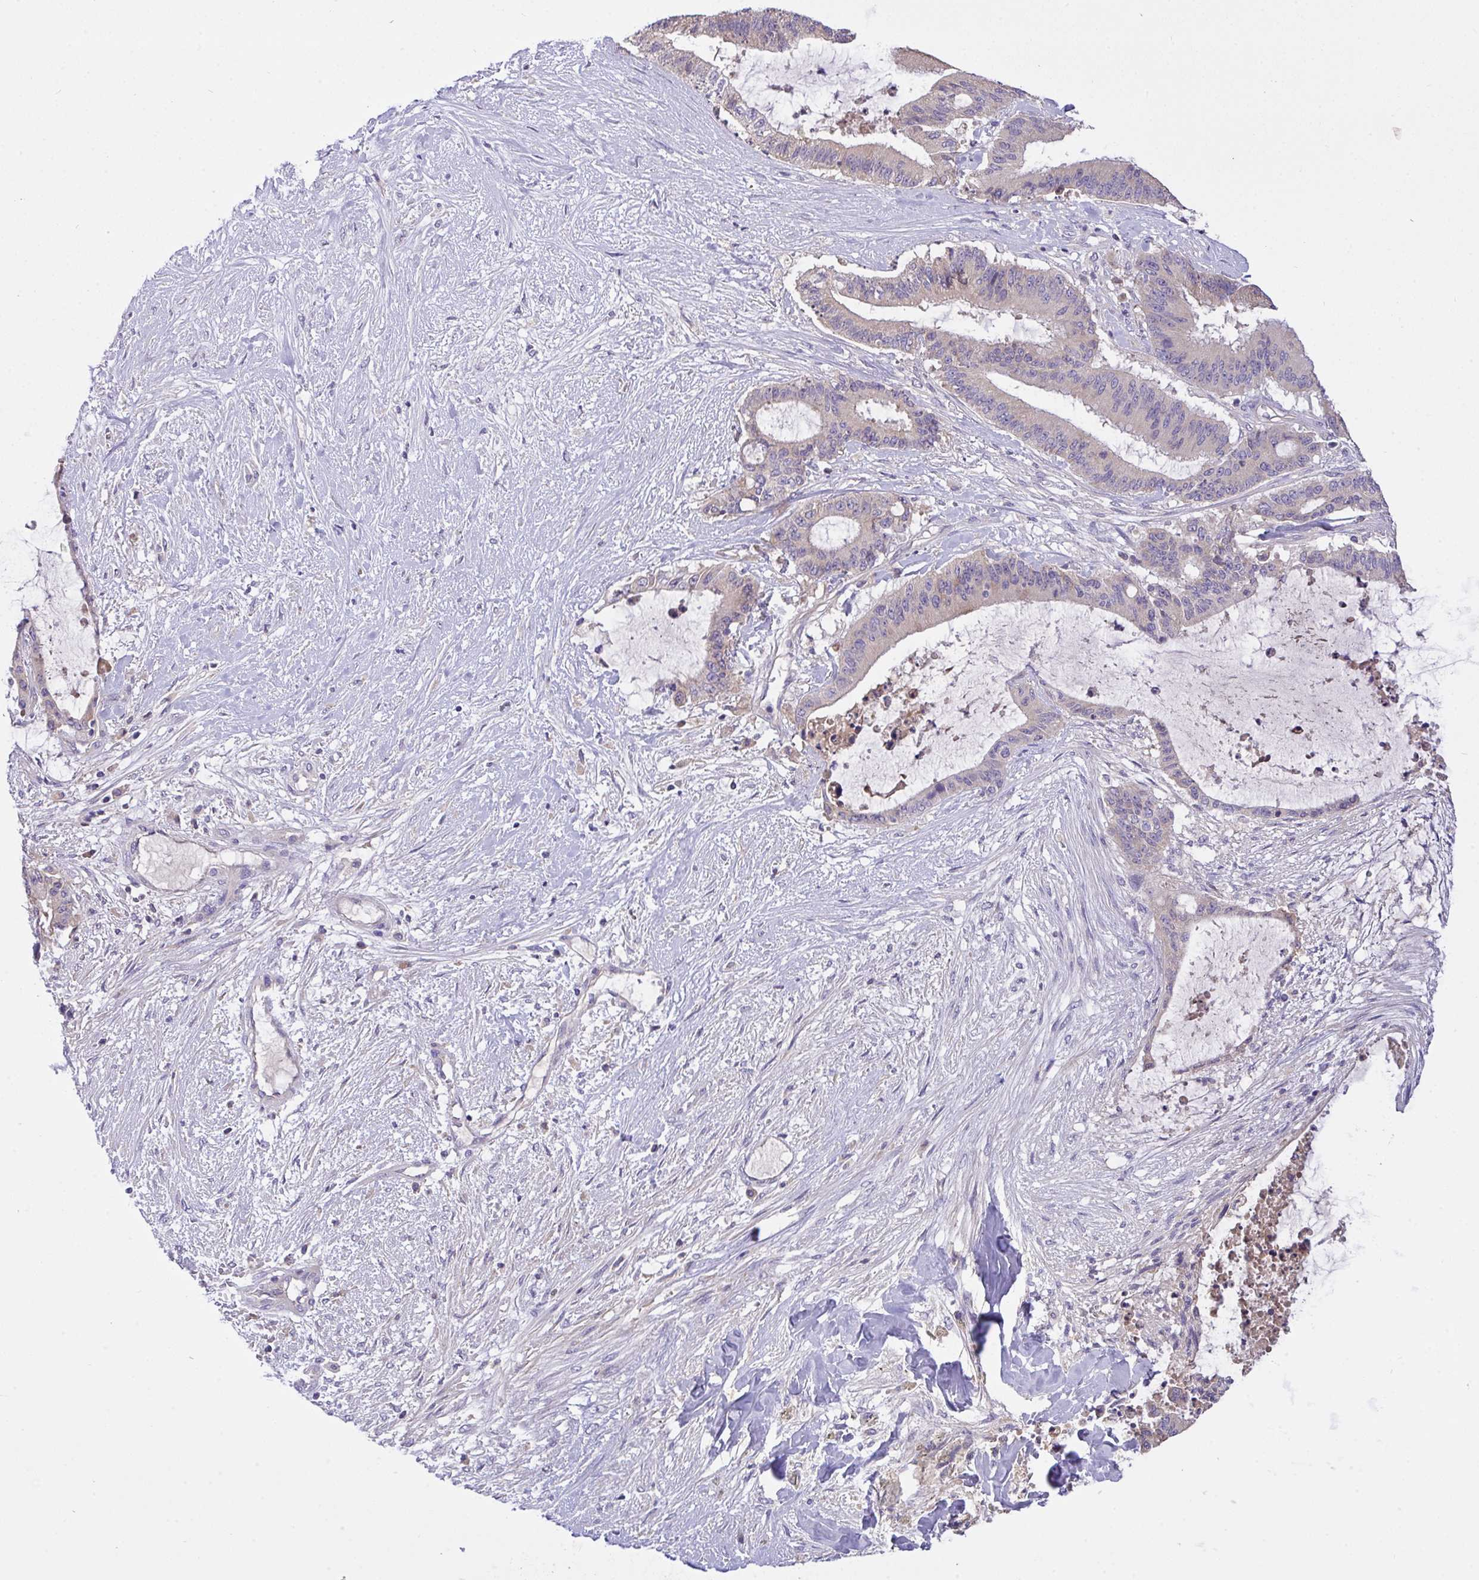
{"staining": {"intensity": "weak", "quantity": "<25%", "location": "cytoplasmic/membranous"}, "tissue": "liver cancer", "cell_type": "Tumor cells", "image_type": "cancer", "snomed": [{"axis": "morphology", "description": "Normal tissue, NOS"}, {"axis": "morphology", "description": "Cholangiocarcinoma"}, {"axis": "topography", "description": "Liver"}, {"axis": "topography", "description": "Peripheral nerve tissue"}], "caption": "IHC of liver cancer (cholangiocarcinoma) reveals no staining in tumor cells.", "gene": "ZNF581", "patient": {"sex": "female", "age": 73}}